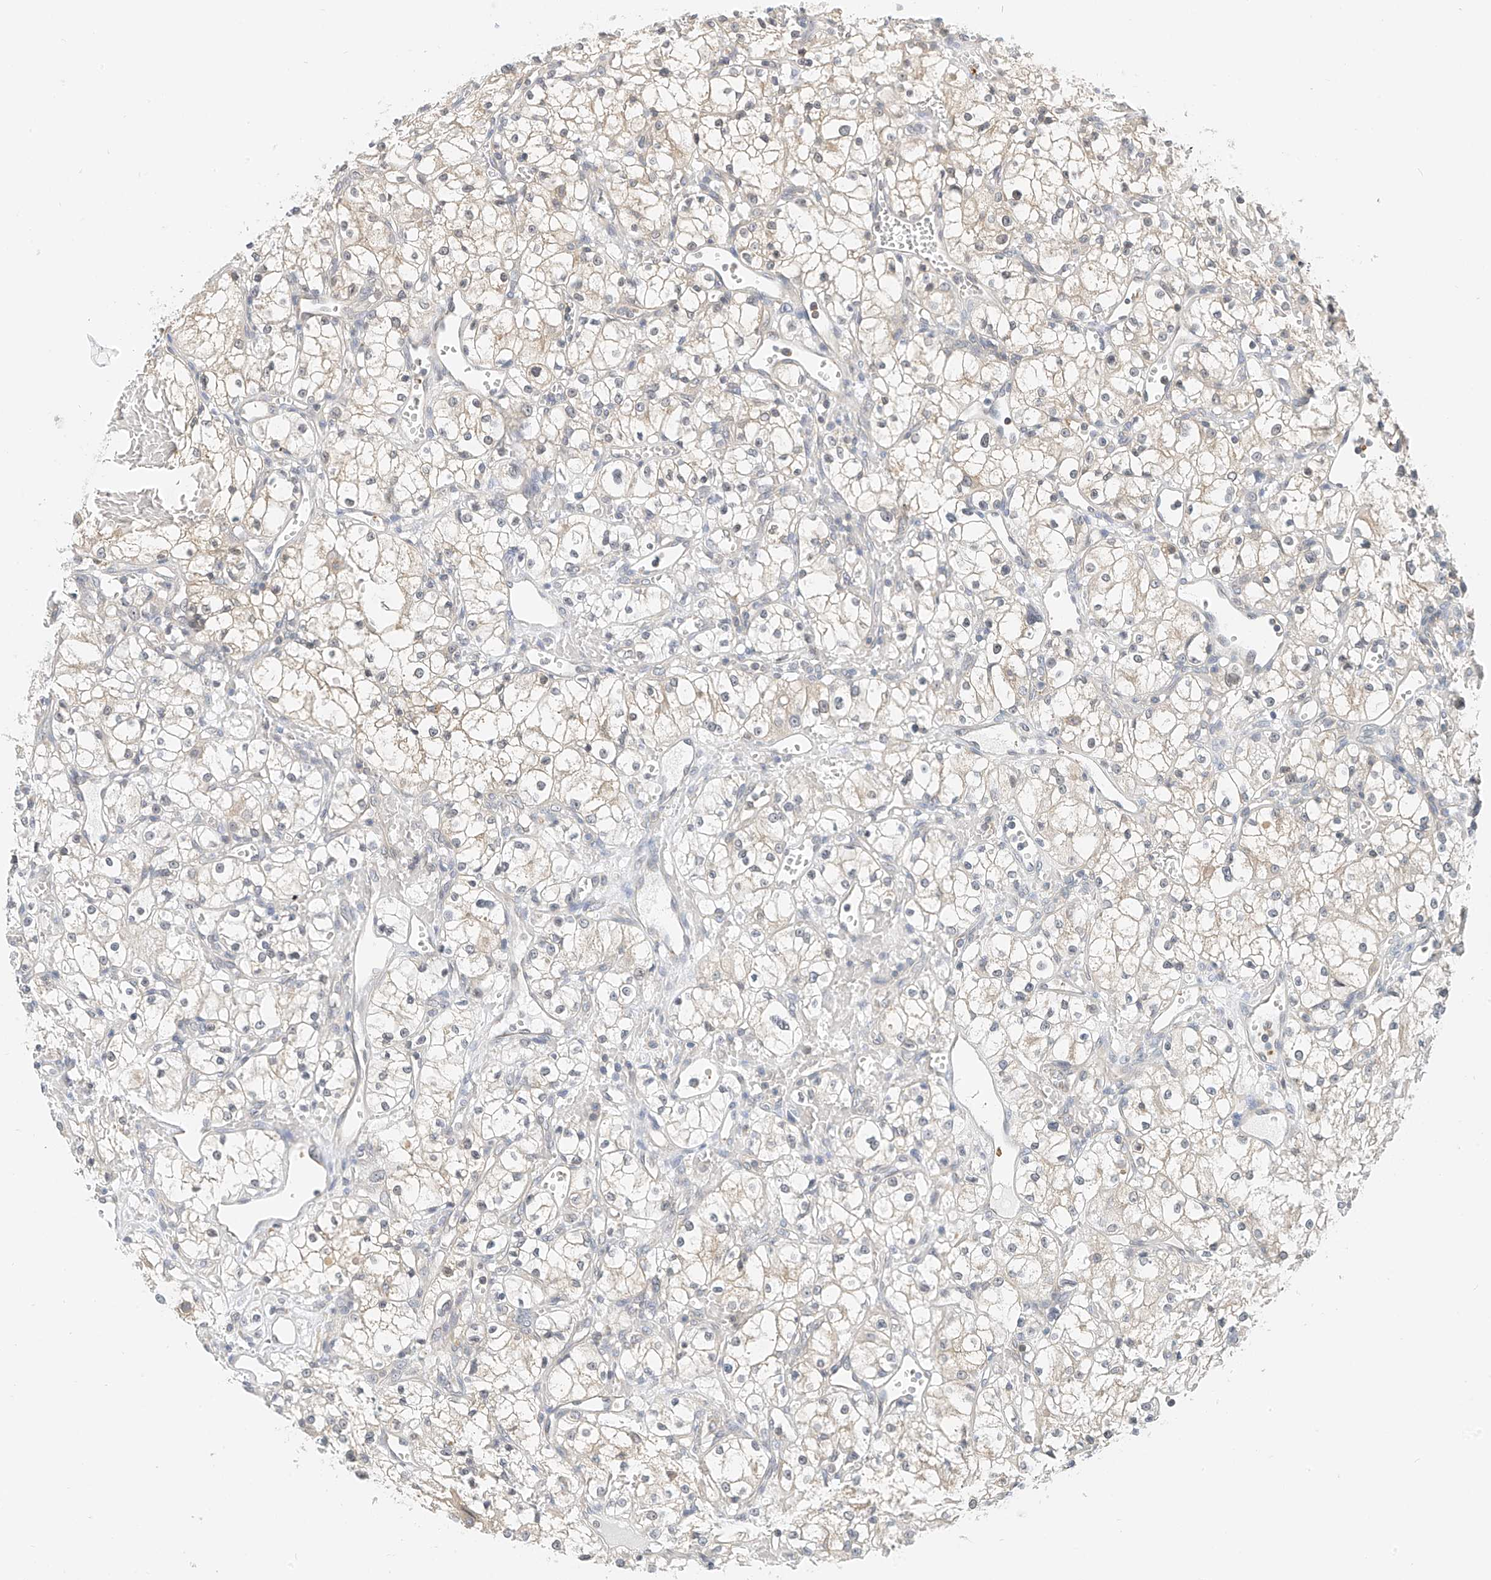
{"staining": {"intensity": "weak", "quantity": "<25%", "location": "cytoplasmic/membranous"}, "tissue": "renal cancer", "cell_type": "Tumor cells", "image_type": "cancer", "snomed": [{"axis": "morphology", "description": "Adenocarcinoma, NOS"}, {"axis": "topography", "description": "Kidney"}], "caption": "High magnification brightfield microscopy of renal cancer (adenocarcinoma) stained with DAB (brown) and counterstained with hematoxylin (blue): tumor cells show no significant expression.", "gene": "PPA2", "patient": {"sex": "male", "age": 59}}